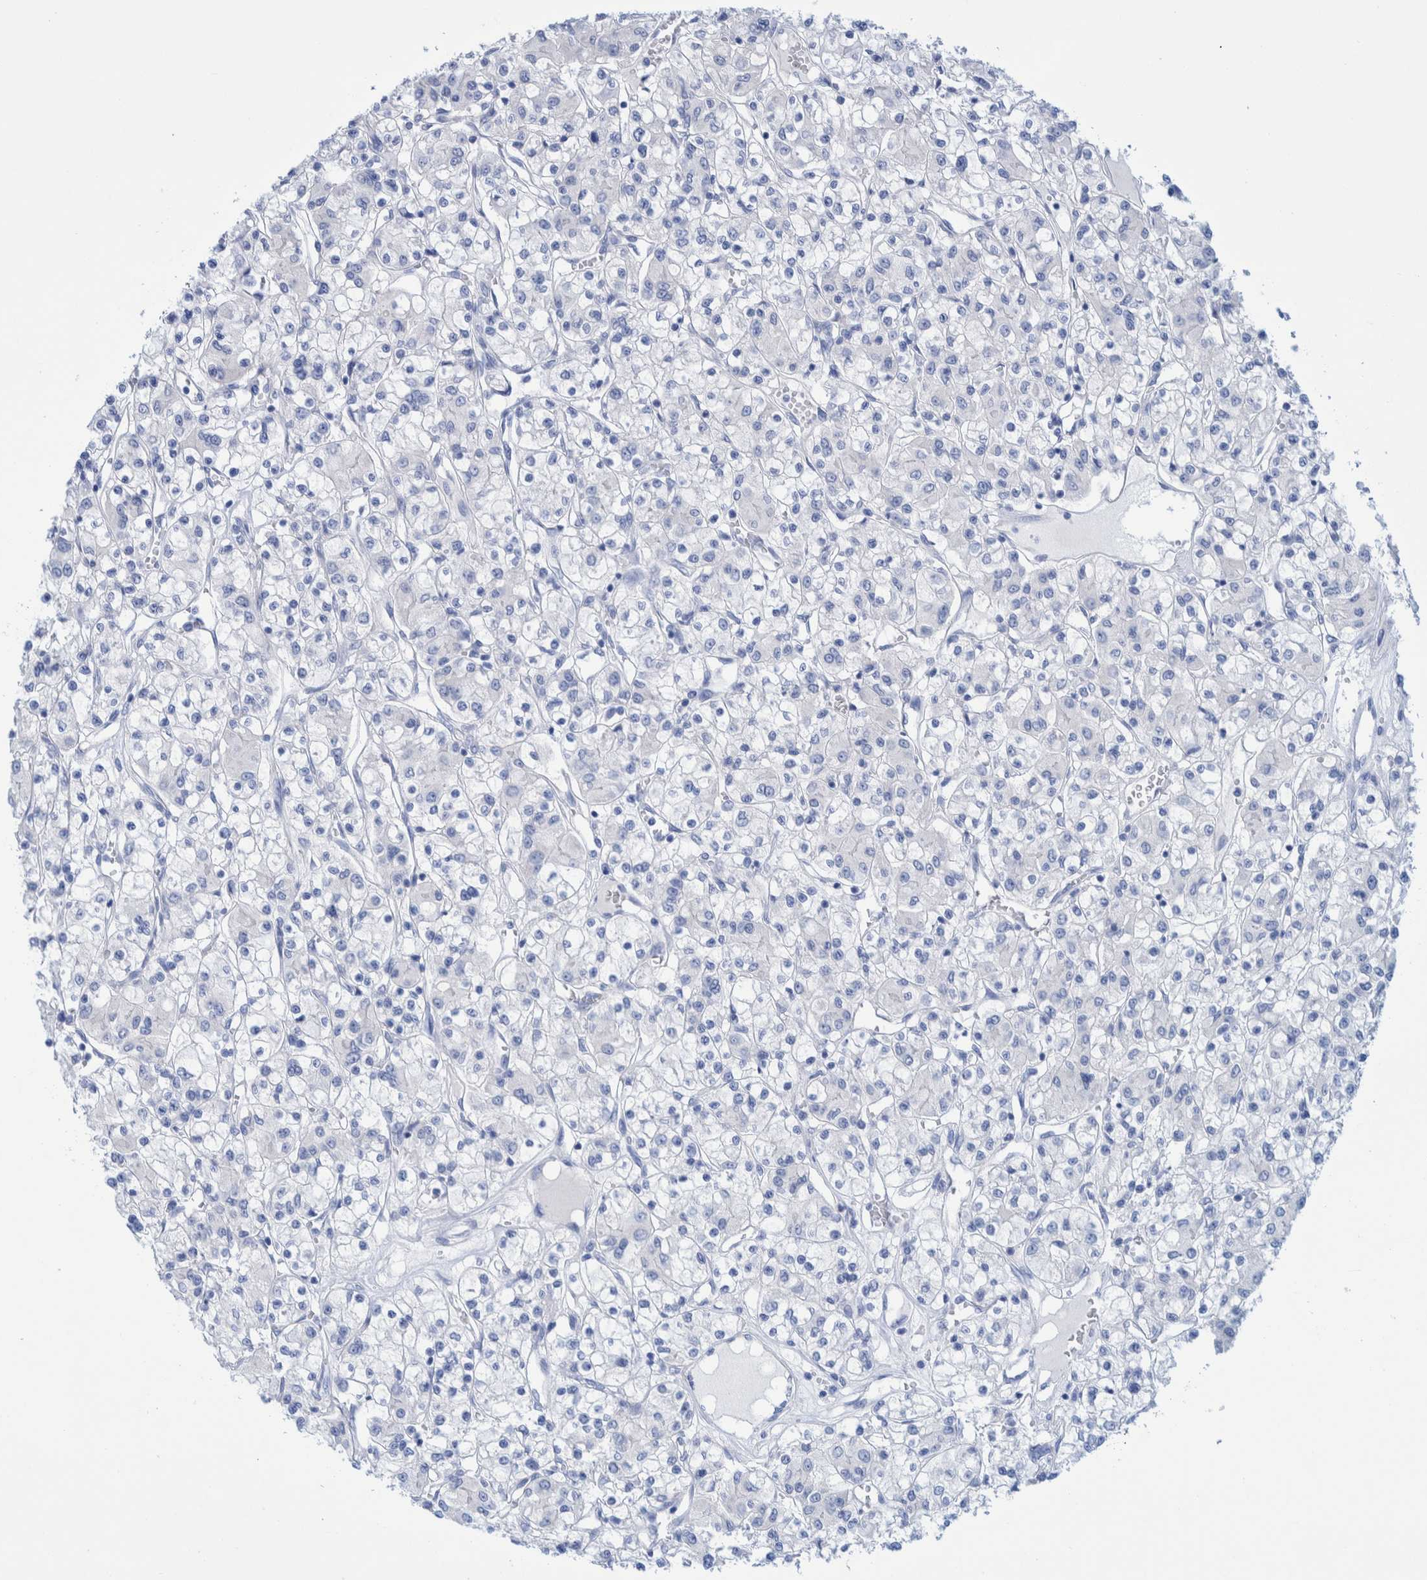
{"staining": {"intensity": "negative", "quantity": "none", "location": "none"}, "tissue": "renal cancer", "cell_type": "Tumor cells", "image_type": "cancer", "snomed": [{"axis": "morphology", "description": "Adenocarcinoma, NOS"}, {"axis": "topography", "description": "Kidney"}], "caption": "Protein analysis of renal cancer reveals no significant positivity in tumor cells.", "gene": "PERP", "patient": {"sex": "female", "age": 59}}